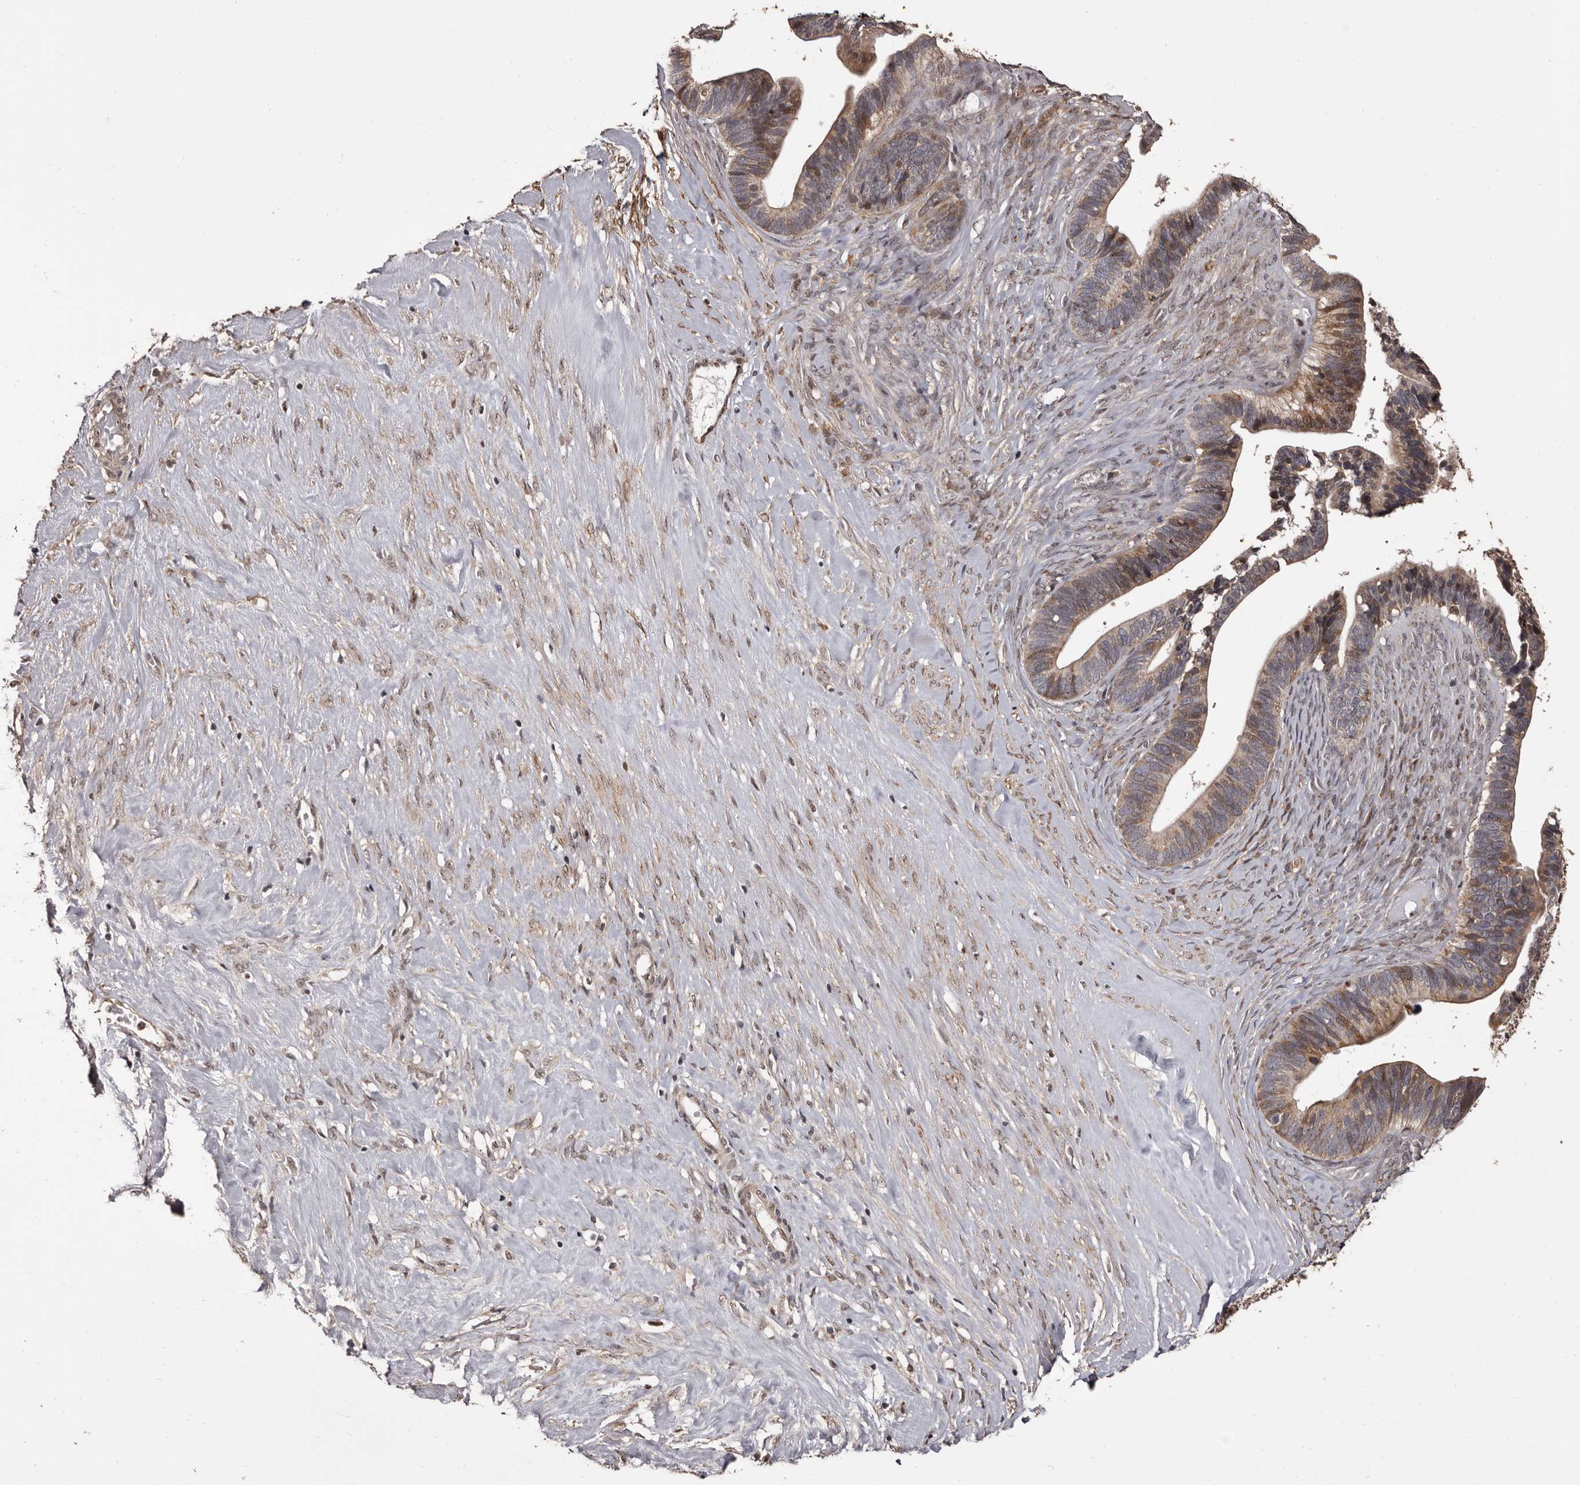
{"staining": {"intensity": "moderate", "quantity": ">75%", "location": "cytoplasmic/membranous"}, "tissue": "ovarian cancer", "cell_type": "Tumor cells", "image_type": "cancer", "snomed": [{"axis": "morphology", "description": "Cystadenocarcinoma, serous, NOS"}, {"axis": "topography", "description": "Ovary"}], "caption": "Immunohistochemical staining of human serous cystadenocarcinoma (ovarian) reveals medium levels of moderate cytoplasmic/membranous protein positivity in about >75% of tumor cells.", "gene": "ZCCHC7", "patient": {"sex": "female", "age": 56}}